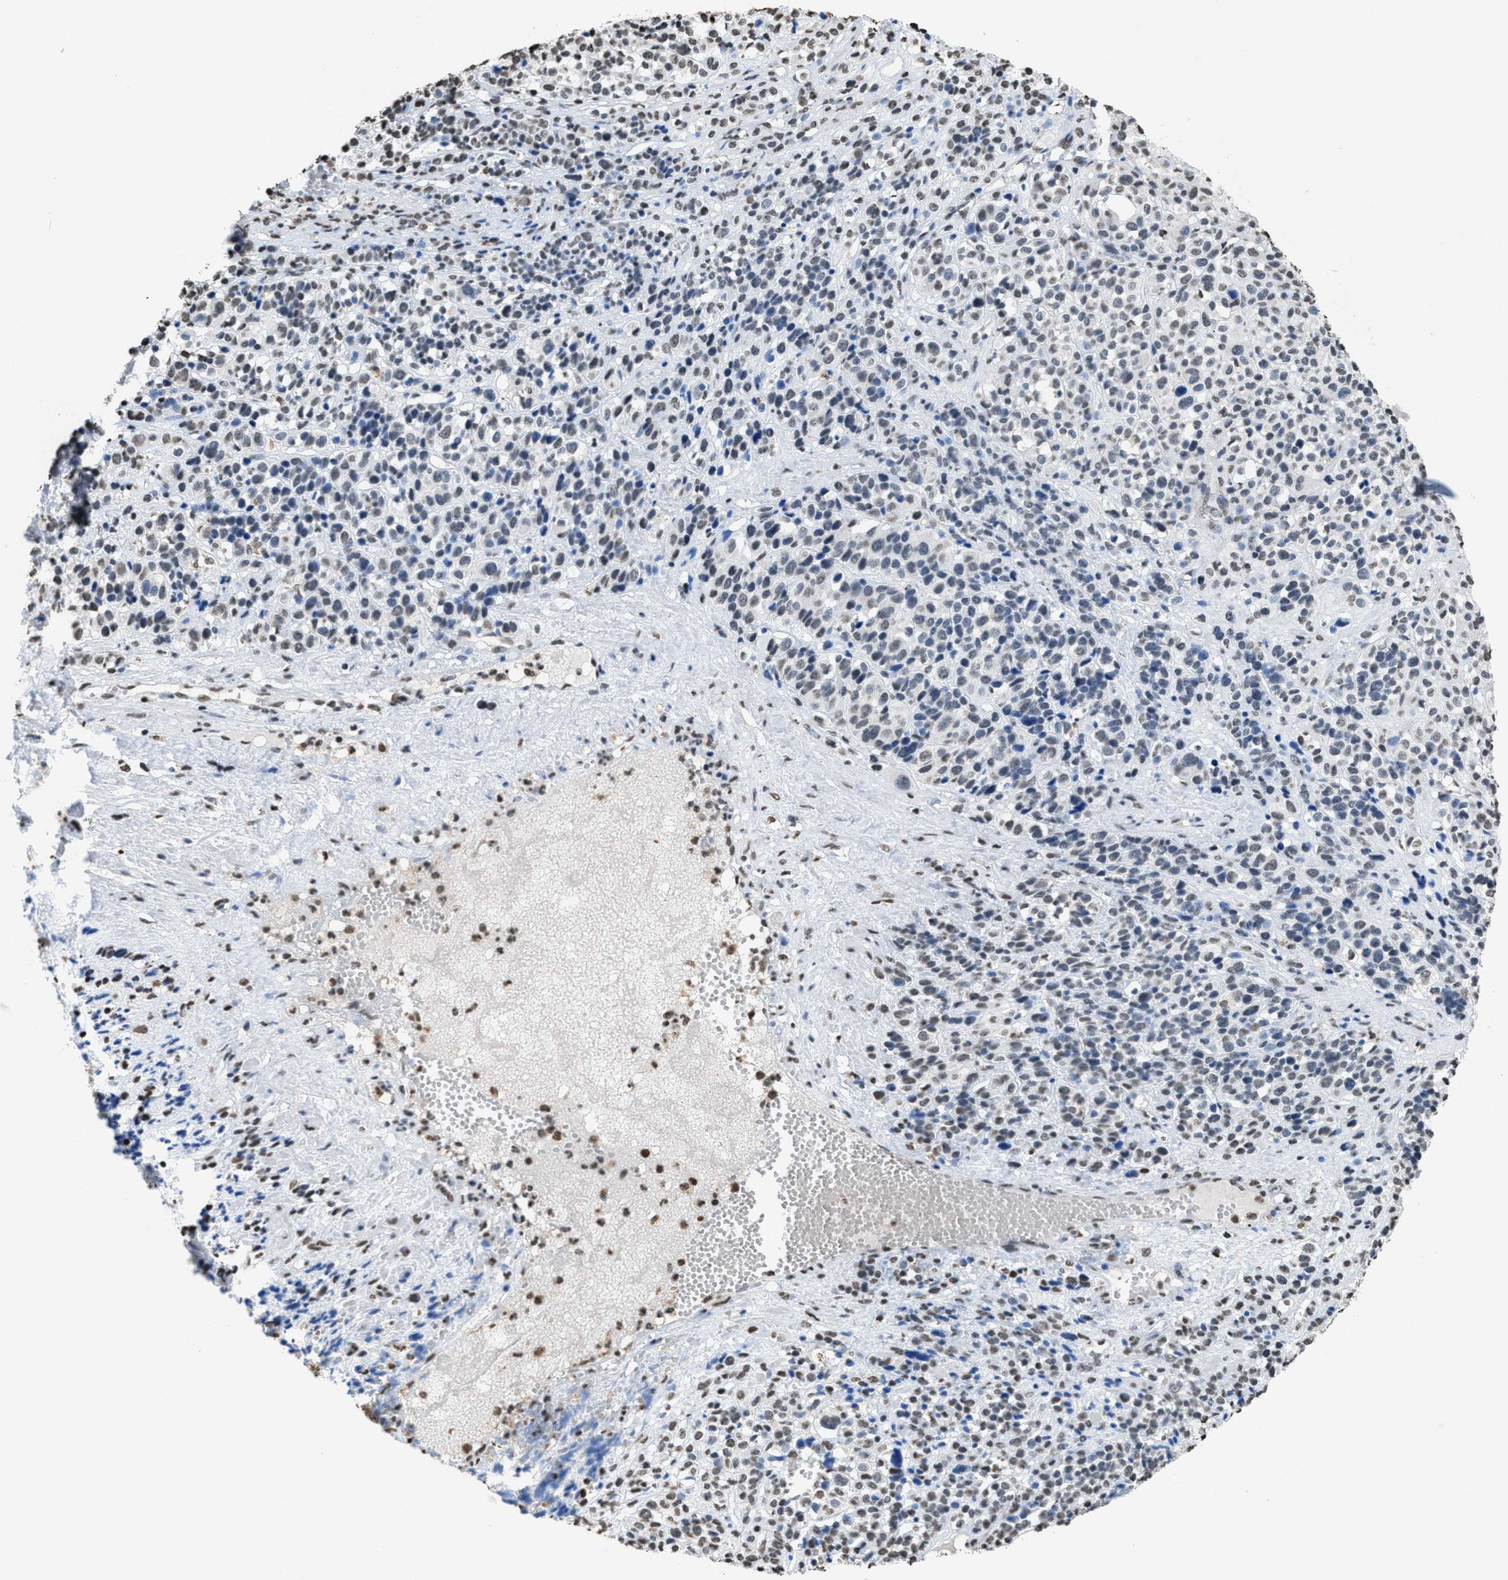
{"staining": {"intensity": "weak", "quantity": "<25%", "location": "nuclear"}, "tissue": "melanoma", "cell_type": "Tumor cells", "image_type": "cancer", "snomed": [{"axis": "morphology", "description": "Malignant melanoma, Metastatic site"}, {"axis": "topography", "description": "Skin"}], "caption": "IHC image of neoplastic tissue: human malignant melanoma (metastatic site) stained with DAB (3,3'-diaminobenzidine) reveals no significant protein staining in tumor cells. (DAB IHC, high magnification).", "gene": "NUP88", "patient": {"sex": "female", "age": 74}}